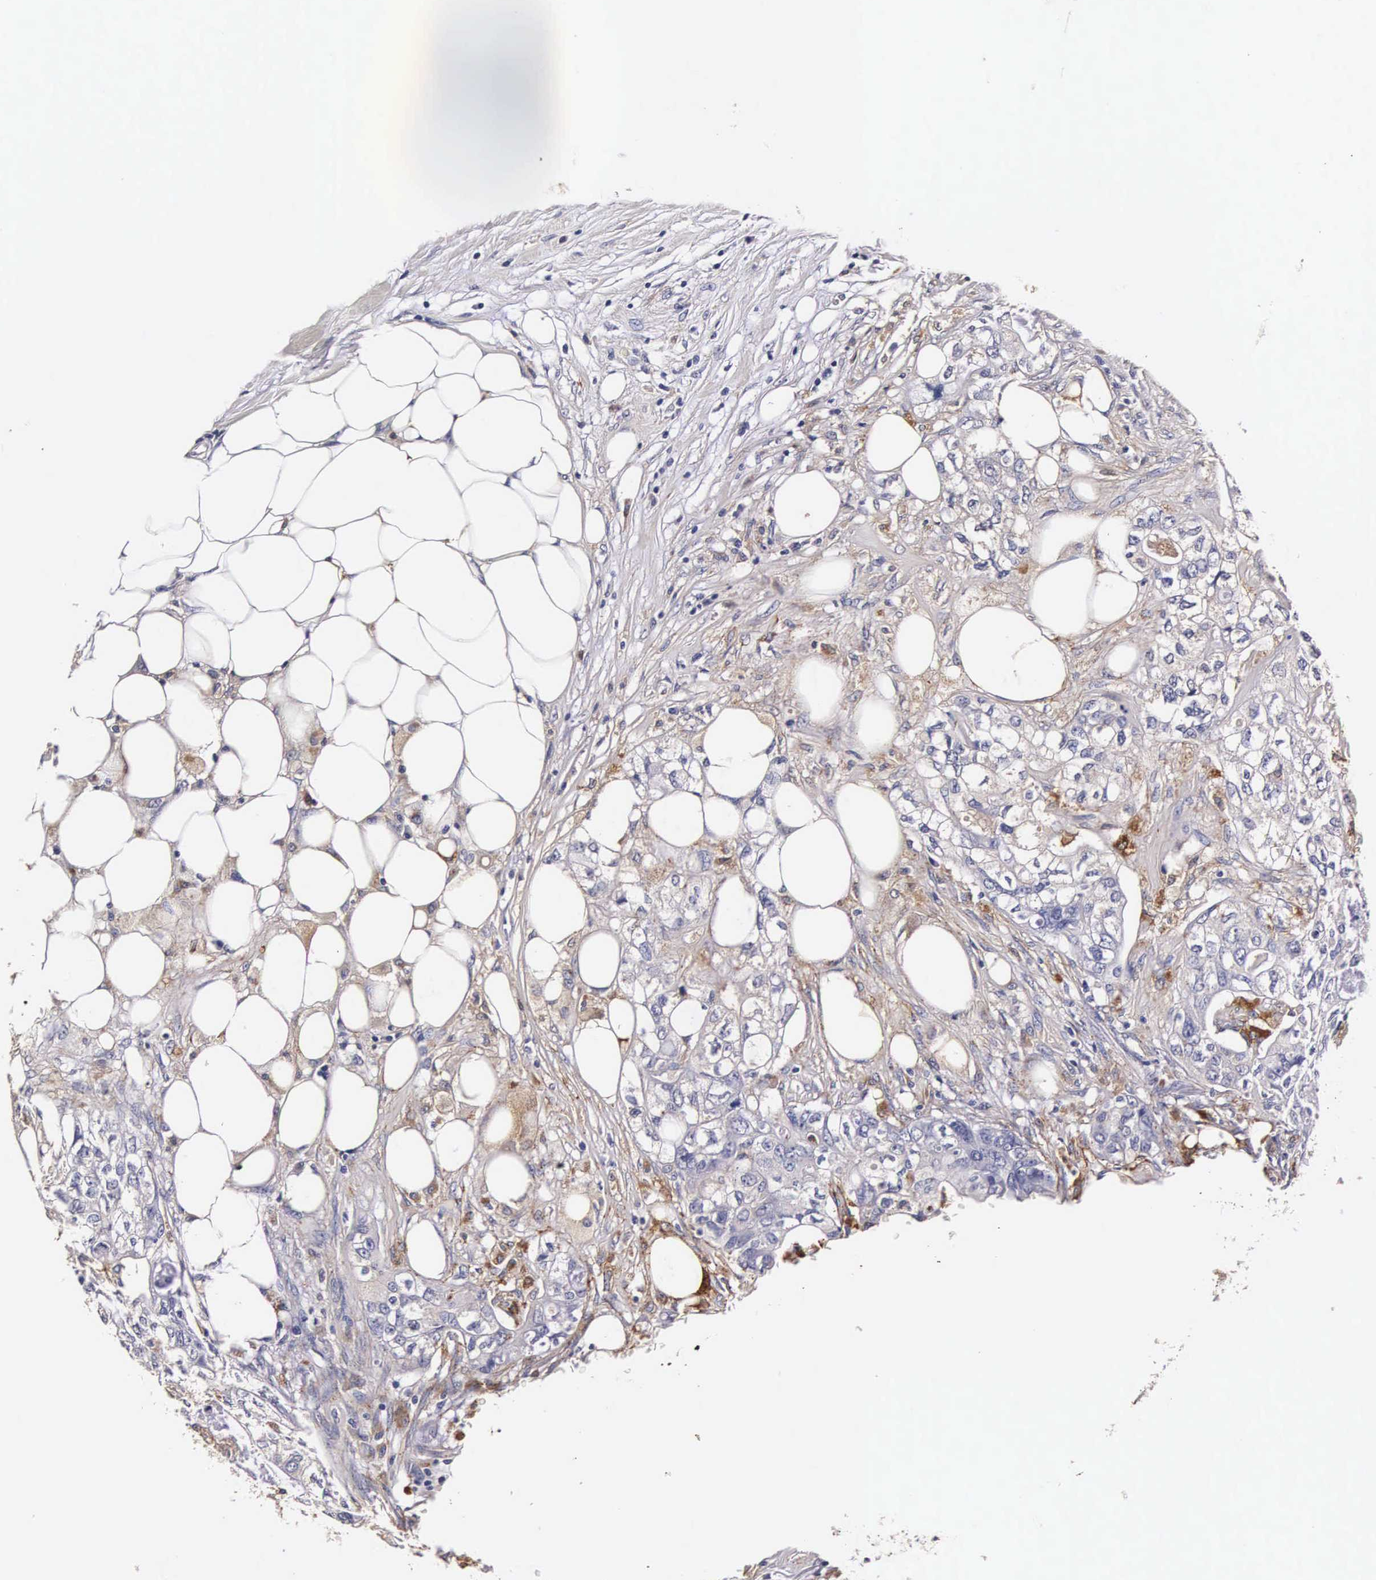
{"staining": {"intensity": "weak", "quantity": "25%-75%", "location": "cytoplasmic/membranous"}, "tissue": "colorectal cancer", "cell_type": "Tumor cells", "image_type": "cancer", "snomed": [{"axis": "morphology", "description": "Adenocarcinoma, NOS"}, {"axis": "topography", "description": "Rectum"}], "caption": "High-magnification brightfield microscopy of colorectal cancer (adenocarcinoma) stained with DAB (3,3'-diaminobenzidine) (brown) and counterstained with hematoxylin (blue). tumor cells exhibit weak cytoplasmic/membranous expression is present in about25%-75% of cells.", "gene": "CTSB", "patient": {"sex": "female", "age": 57}}